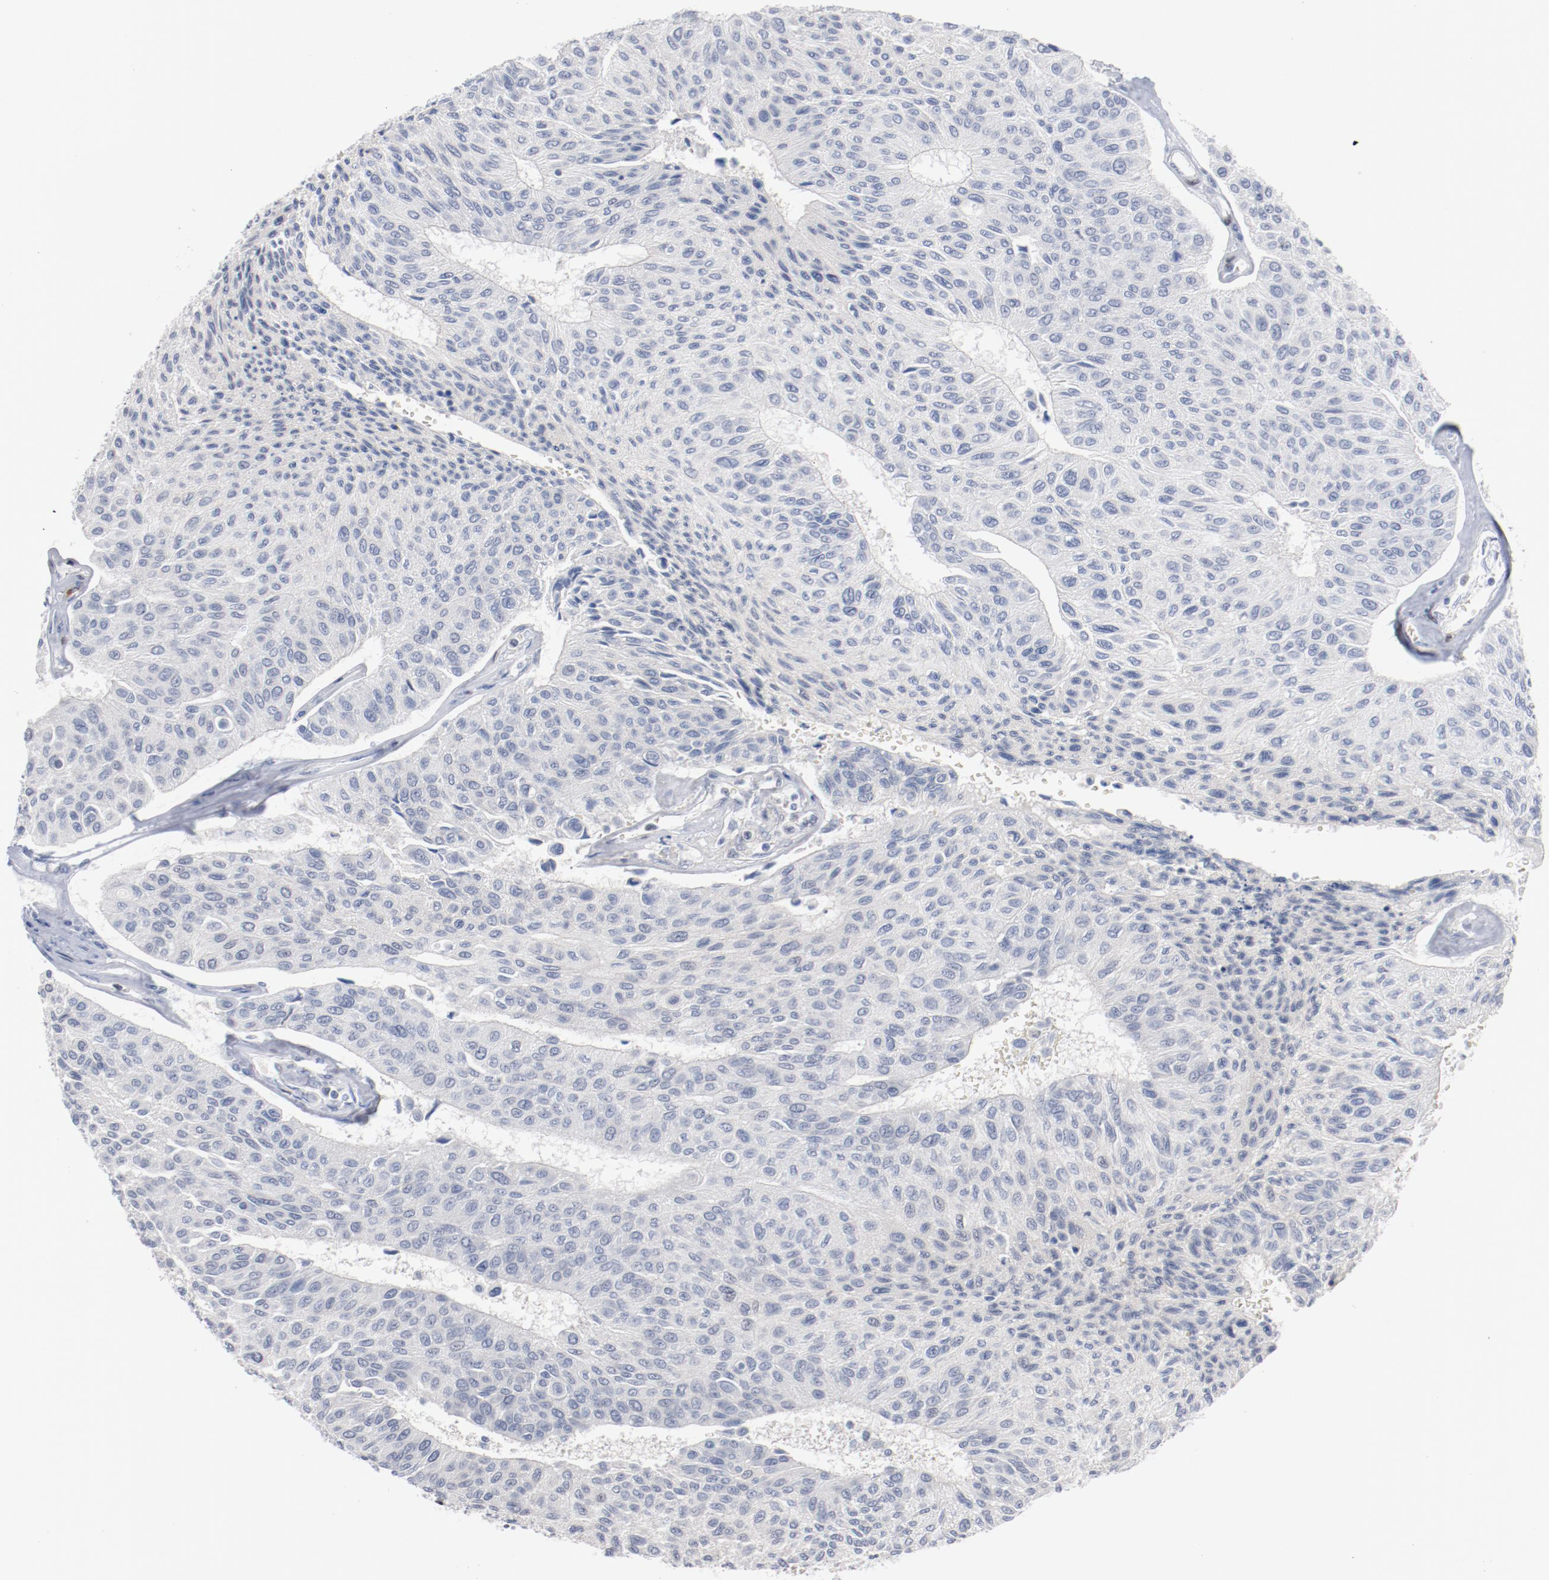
{"staining": {"intensity": "negative", "quantity": "none", "location": "none"}, "tissue": "urothelial cancer", "cell_type": "Tumor cells", "image_type": "cancer", "snomed": [{"axis": "morphology", "description": "Urothelial carcinoma, High grade"}, {"axis": "topography", "description": "Urinary bladder"}], "caption": "The micrograph exhibits no significant expression in tumor cells of urothelial cancer.", "gene": "ZEB2", "patient": {"sex": "male", "age": 66}}